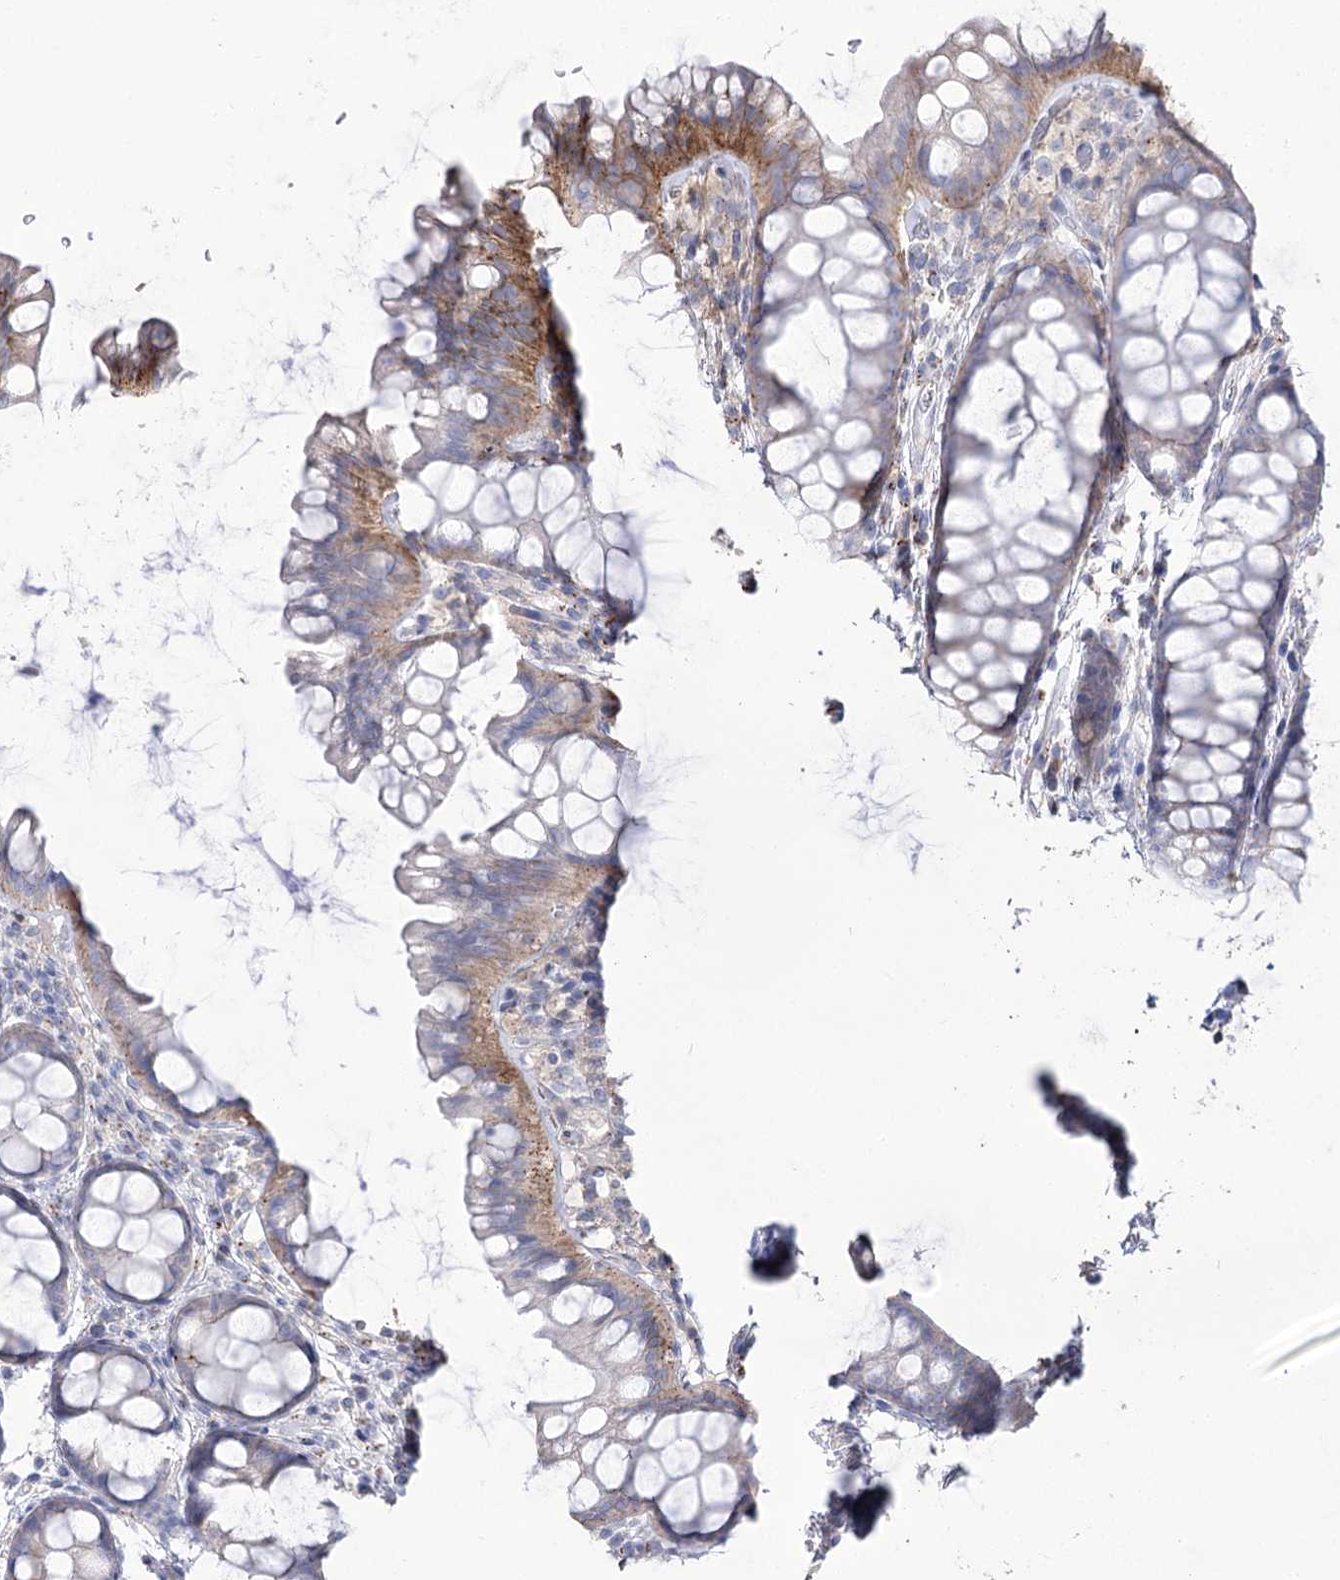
{"staining": {"intensity": "negative", "quantity": "none", "location": "none"}, "tissue": "colon", "cell_type": "Endothelial cells", "image_type": "normal", "snomed": [{"axis": "morphology", "description": "Normal tissue, NOS"}, {"axis": "topography", "description": "Colon"}], "caption": "This is an immunohistochemistry (IHC) image of normal human colon. There is no positivity in endothelial cells.", "gene": "FAM216A", "patient": {"sex": "female", "age": 82}}